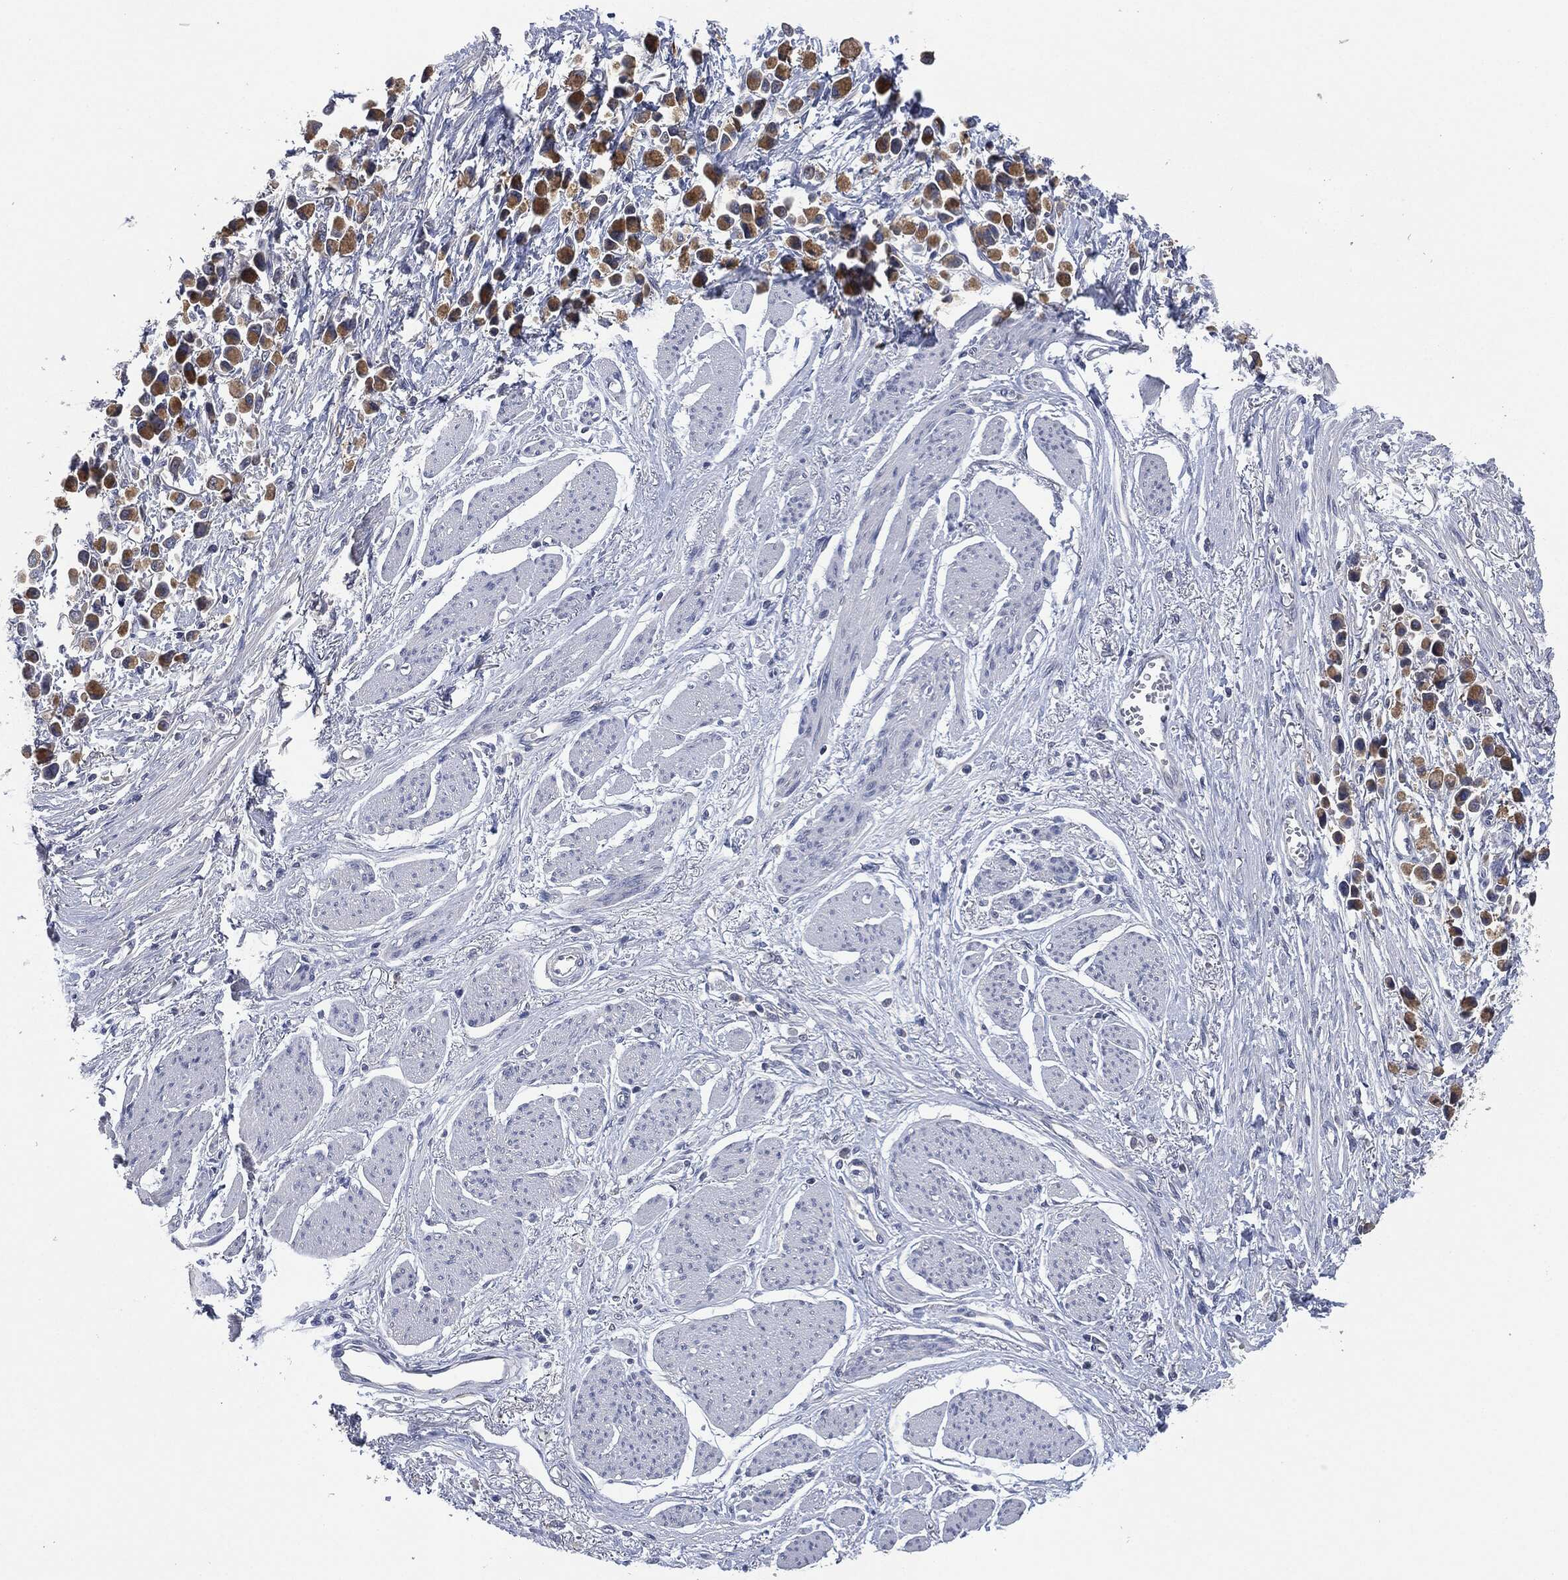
{"staining": {"intensity": "moderate", "quantity": ">75%", "location": "cytoplasmic/membranous"}, "tissue": "stomach cancer", "cell_type": "Tumor cells", "image_type": "cancer", "snomed": [{"axis": "morphology", "description": "Adenocarcinoma, NOS"}, {"axis": "topography", "description": "Stomach"}], "caption": "The image exhibits a brown stain indicating the presence of a protein in the cytoplasmic/membranous of tumor cells in stomach cancer (adenocarcinoma). (DAB IHC with brightfield microscopy, high magnification).", "gene": "IL1RN", "patient": {"sex": "female", "age": 81}}